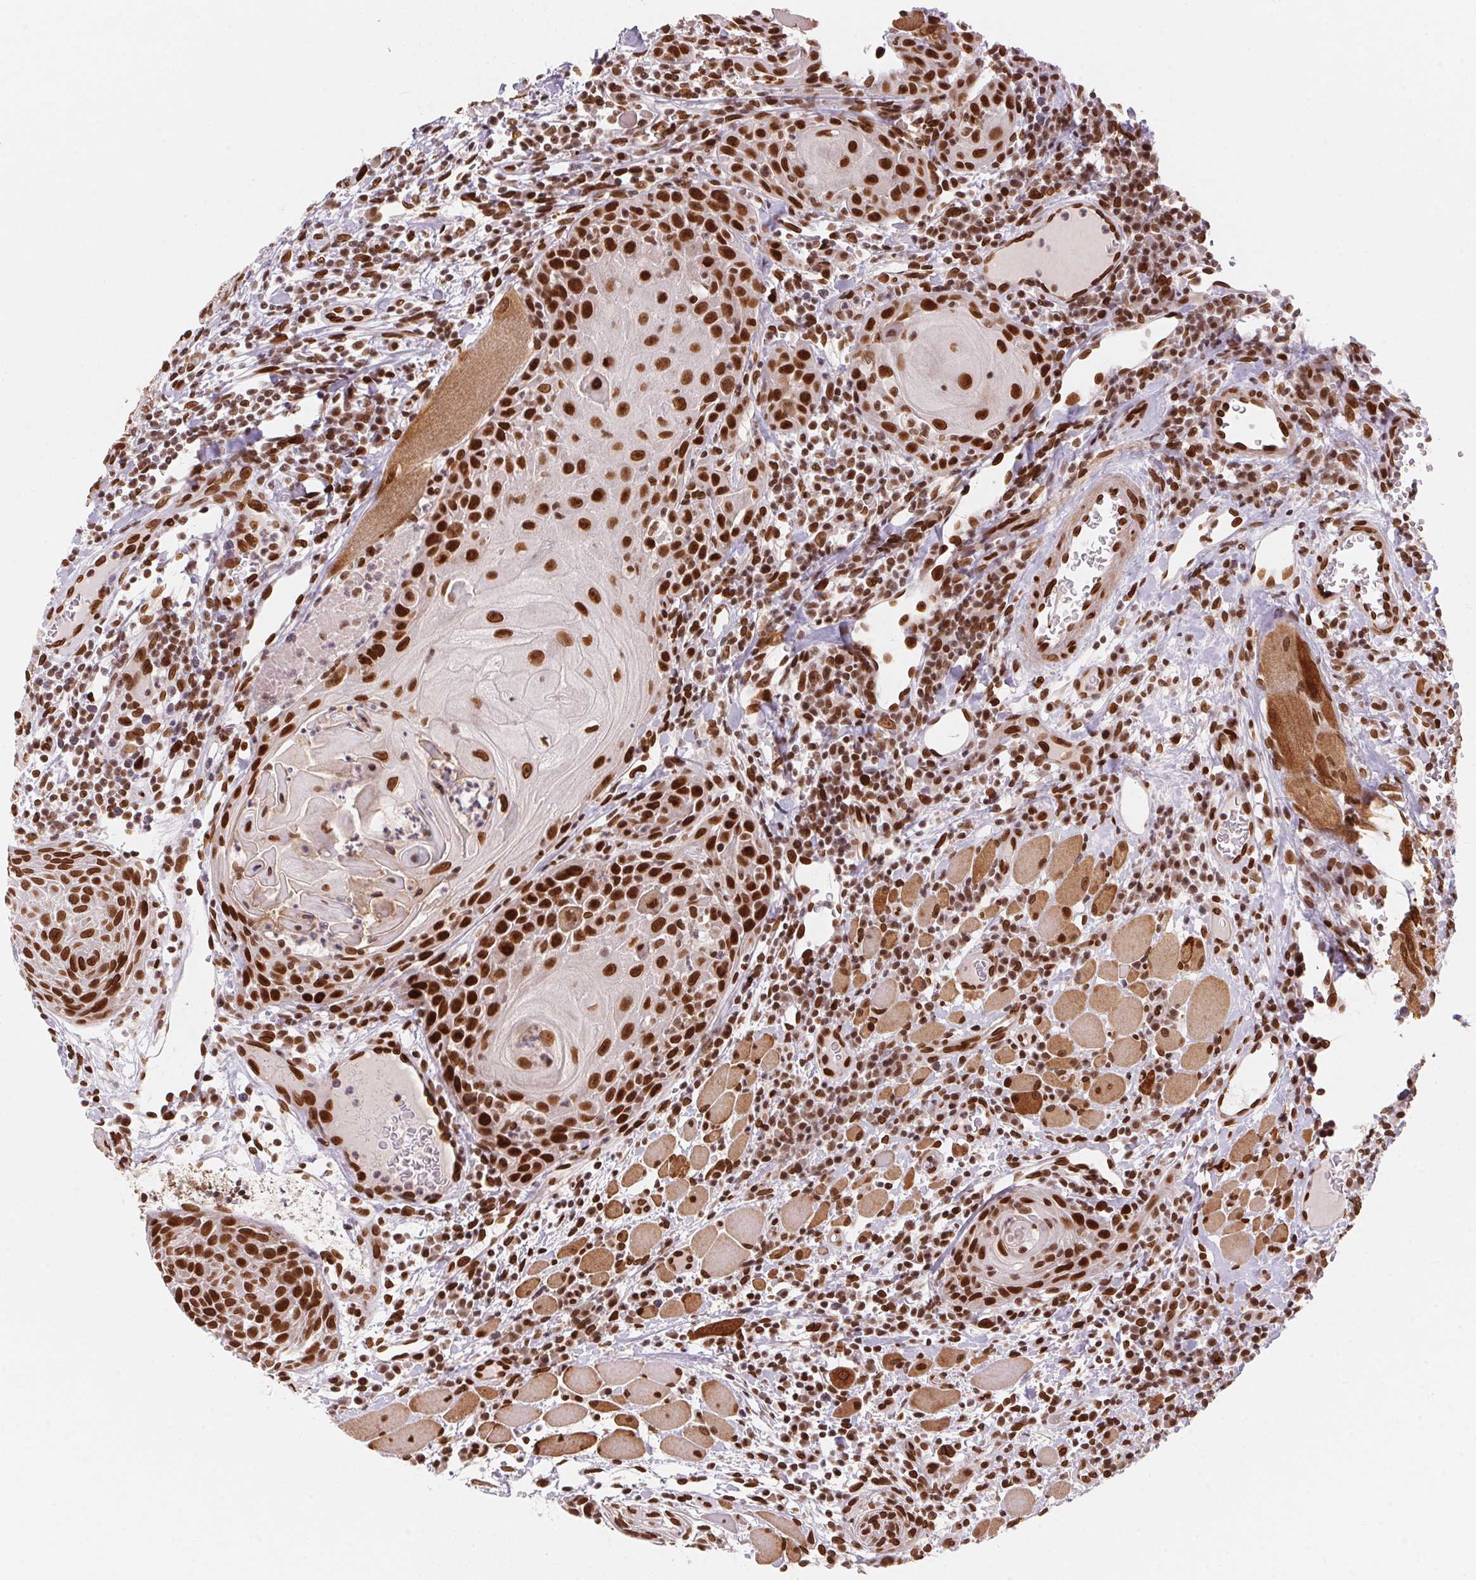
{"staining": {"intensity": "strong", "quantity": ">75%", "location": "nuclear"}, "tissue": "head and neck cancer", "cell_type": "Tumor cells", "image_type": "cancer", "snomed": [{"axis": "morphology", "description": "Squamous cell carcinoma, NOS"}, {"axis": "topography", "description": "Head-Neck"}], "caption": "Immunohistochemistry (IHC) micrograph of head and neck cancer stained for a protein (brown), which shows high levels of strong nuclear positivity in approximately >75% of tumor cells.", "gene": "SAP30BP", "patient": {"sex": "male", "age": 52}}